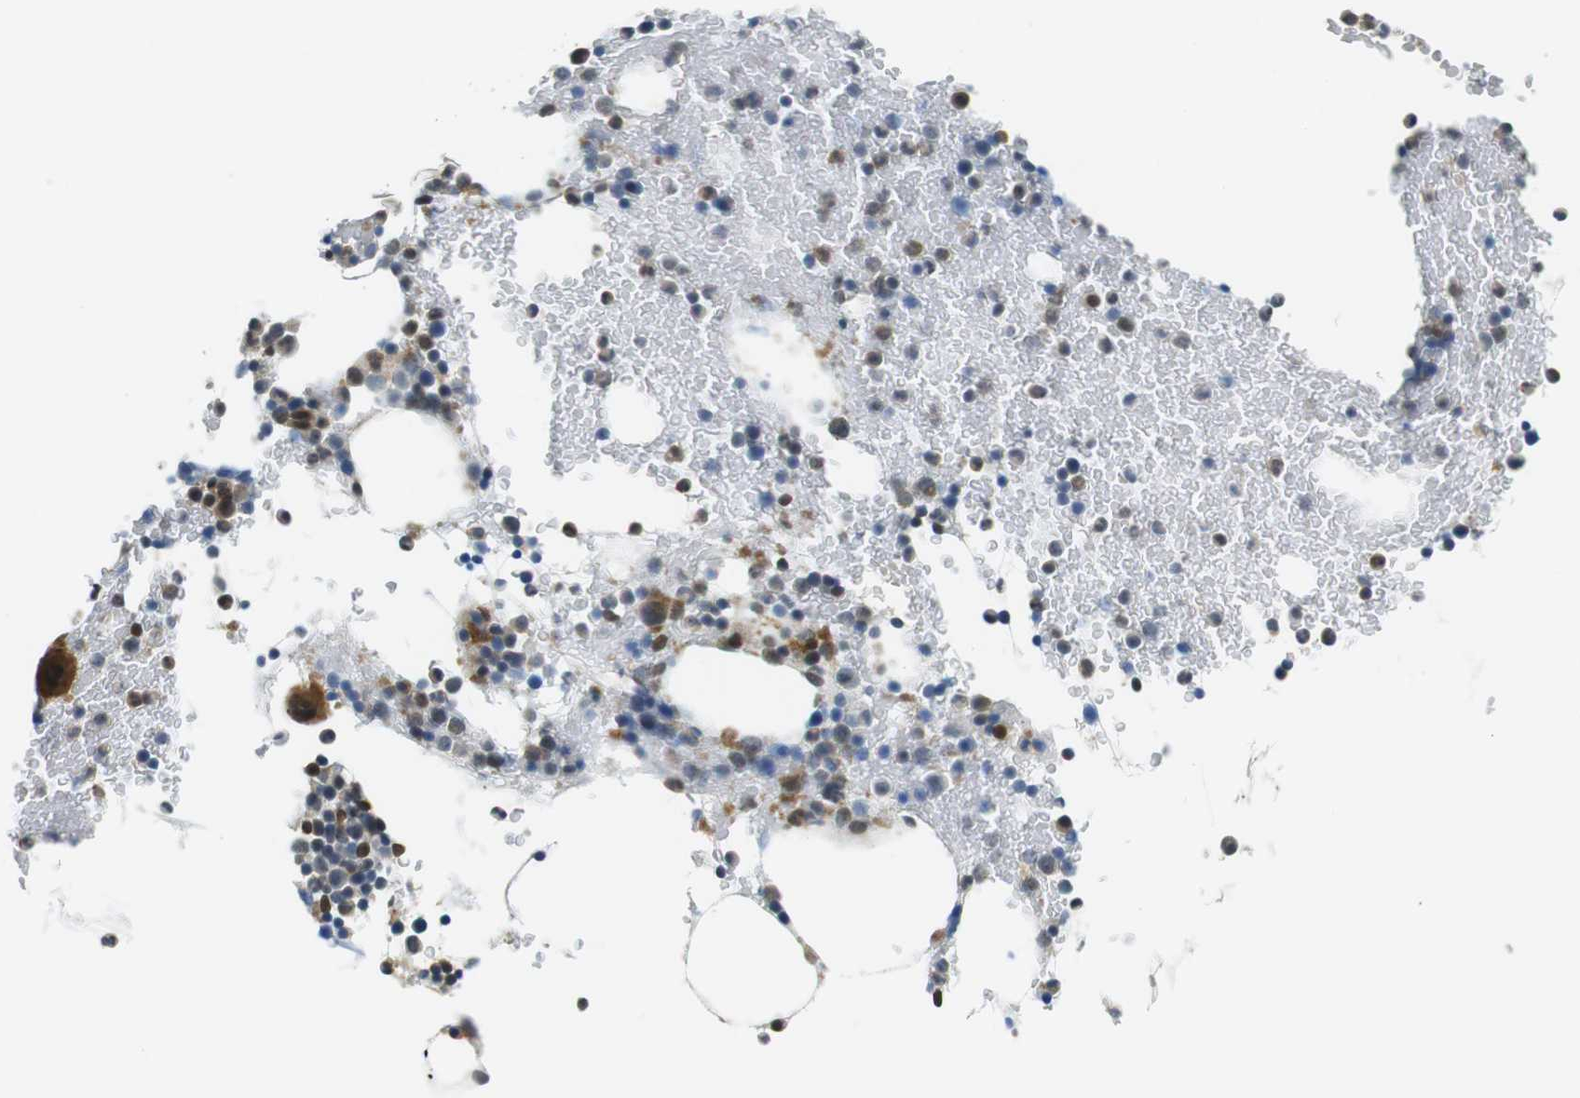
{"staining": {"intensity": "strong", "quantity": "<25%", "location": "cytoplasmic/membranous,nuclear"}, "tissue": "bone marrow", "cell_type": "Hematopoietic cells", "image_type": "normal", "snomed": [{"axis": "morphology", "description": "Normal tissue, NOS"}, {"axis": "morphology", "description": "Inflammation, NOS"}, {"axis": "topography", "description": "Bone marrow"}], "caption": "This is an image of immunohistochemistry staining of normal bone marrow, which shows strong staining in the cytoplasmic/membranous,nuclear of hematopoietic cells.", "gene": "USP7", "patient": {"sex": "female", "age": 70}}